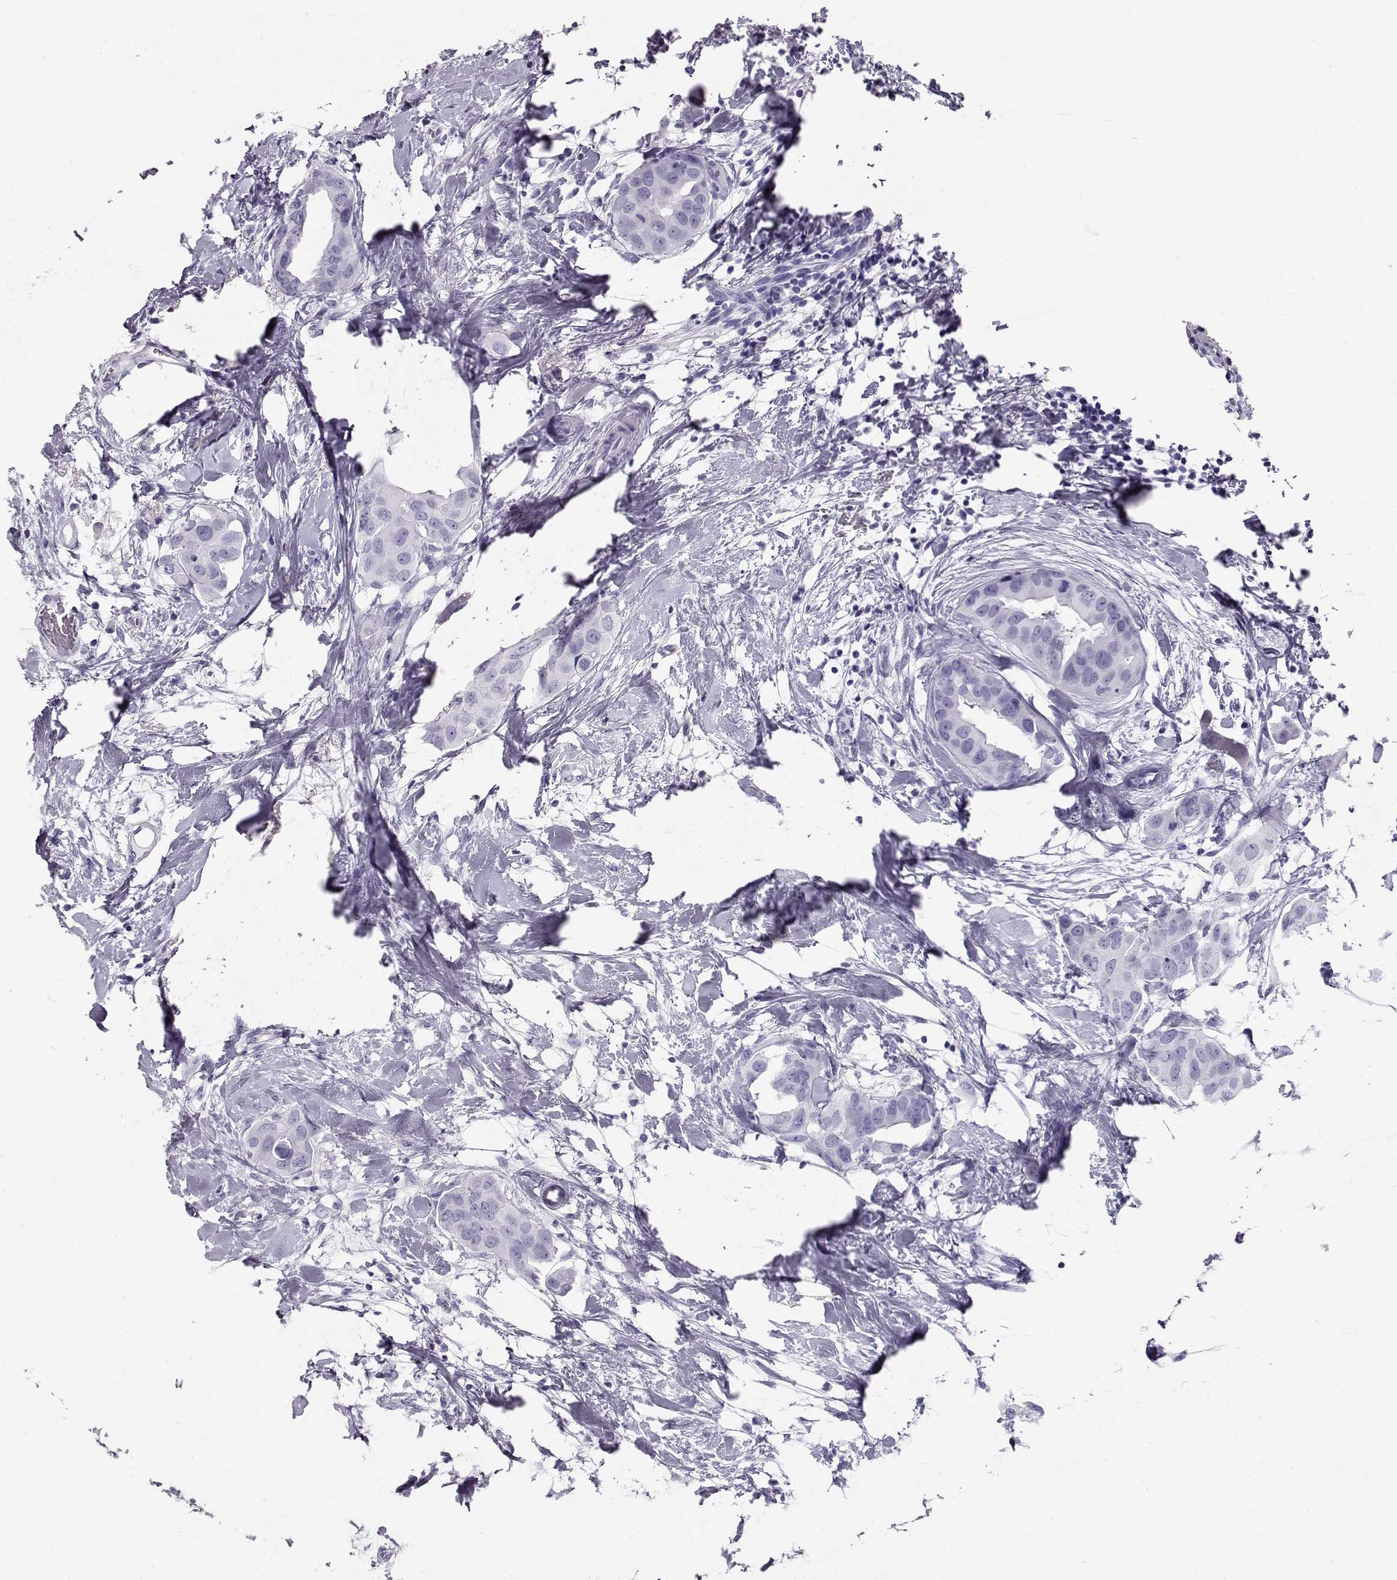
{"staining": {"intensity": "negative", "quantity": "none", "location": "none"}, "tissue": "breast cancer", "cell_type": "Tumor cells", "image_type": "cancer", "snomed": [{"axis": "morphology", "description": "Normal tissue, NOS"}, {"axis": "morphology", "description": "Duct carcinoma"}, {"axis": "topography", "description": "Breast"}], "caption": "Histopathology image shows no protein staining in tumor cells of breast cancer (intraductal carcinoma) tissue.", "gene": "RD3", "patient": {"sex": "female", "age": 40}}